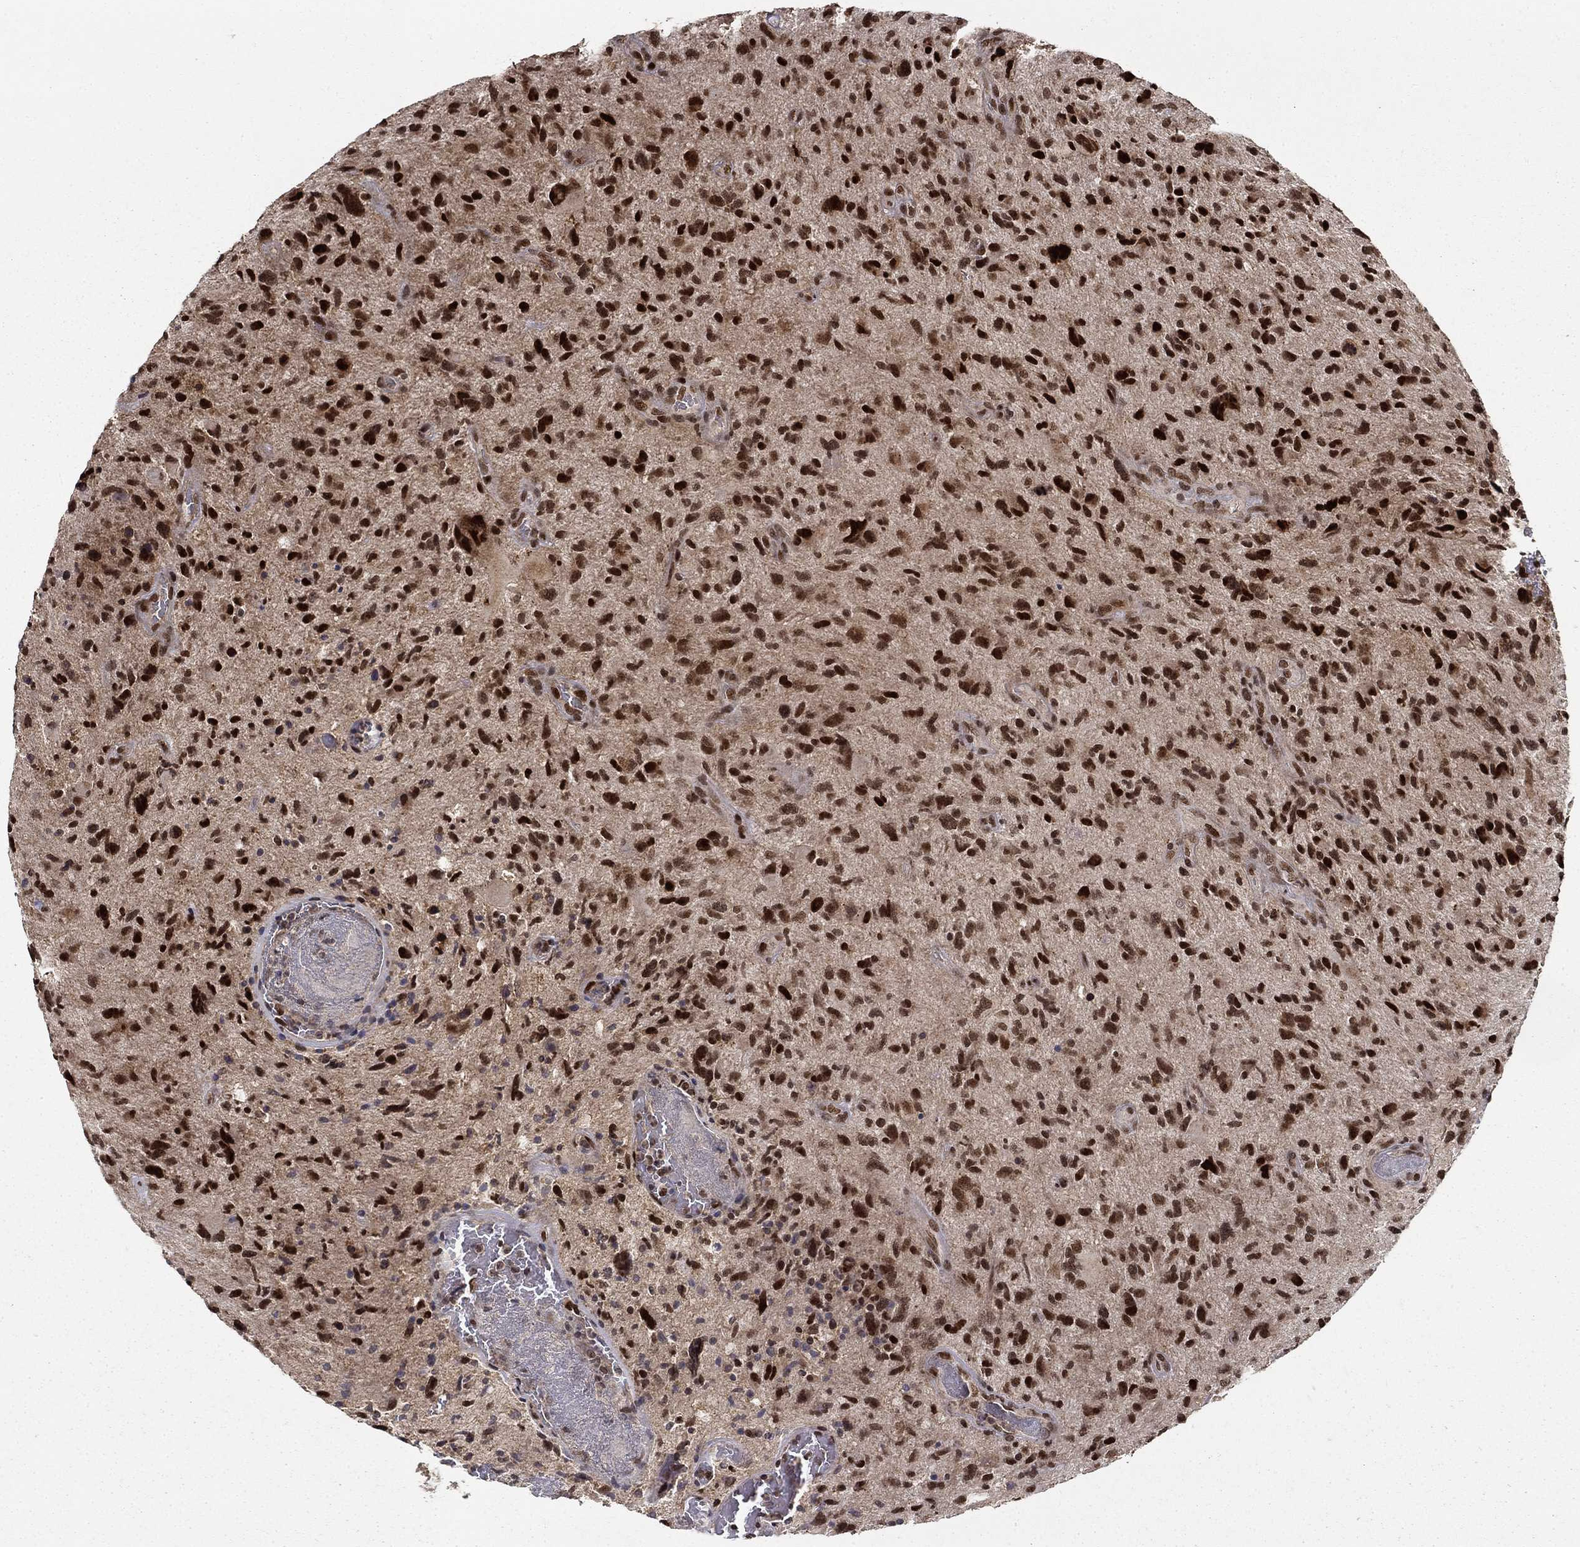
{"staining": {"intensity": "strong", "quantity": ">75%", "location": "nuclear"}, "tissue": "glioma", "cell_type": "Tumor cells", "image_type": "cancer", "snomed": [{"axis": "morphology", "description": "Glioma, malignant, NOS"}, {"axis": "morphology", "description": "Glioma, malignant, High grade"}, {"axis": "topography", "description": "Brain"}], "caption": "Strong nuclear staining for a protein is identified in approximately >75% of tumor cells of glioma using immunohistochemistry (IHC).", "gene": "CDCA7L", "patient": {"sex": "female", "age": 71}}